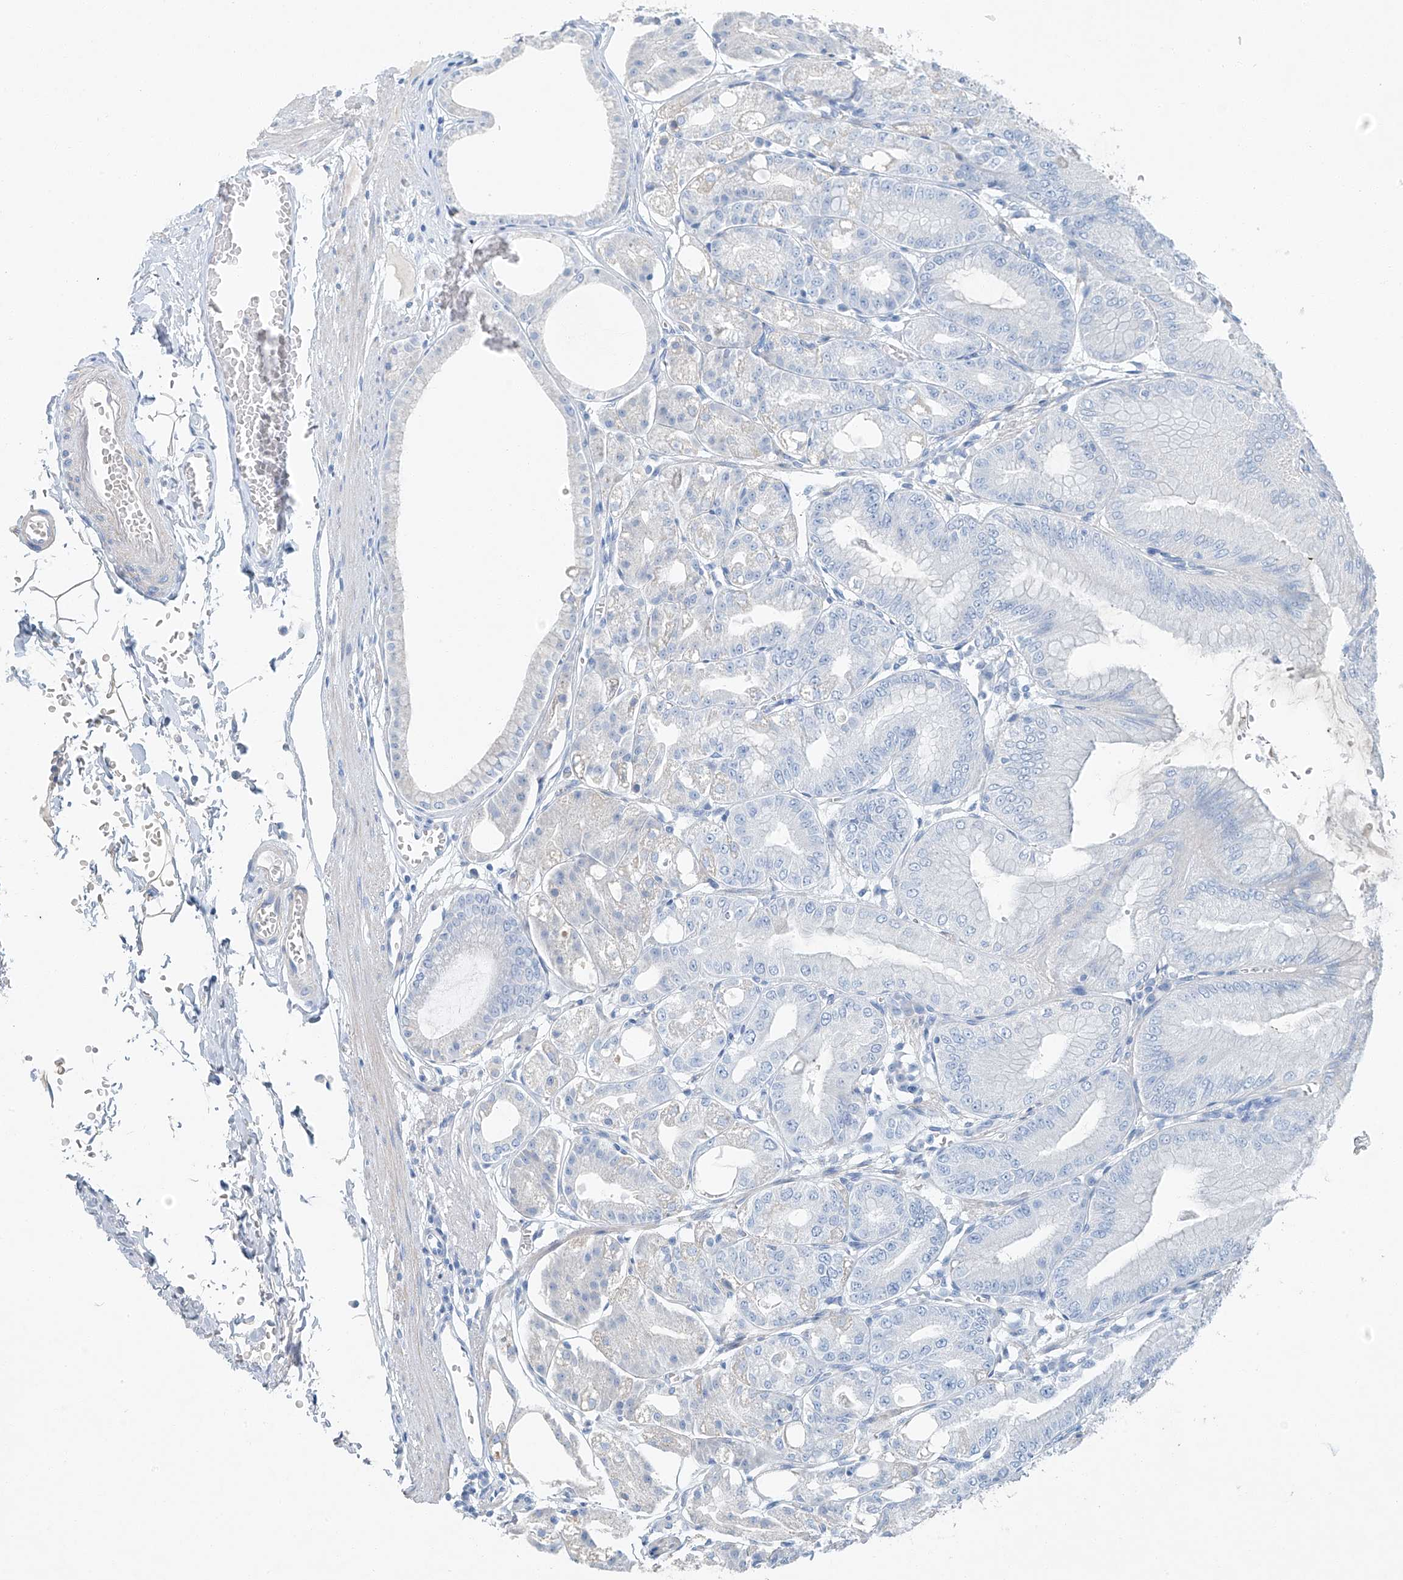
{"staining": {"intensity": "negative", "quantity": "none", "location": "none"}, "tissue": "stomach", "cell_type": "Glandular cells", "image_type": "normal", "snomed": [{"axis": "morphology", "description": "Normal tissue, NOS"}, {"axis": "topography", "description": "Stomach, lower"}], "caption": "The photomicrograph exhibits no staining of glandular cells in normal stomach. Nuclei are stained in blue.", "gene": "C1orf87", "patient": {"sex": "male", "age": 71}}